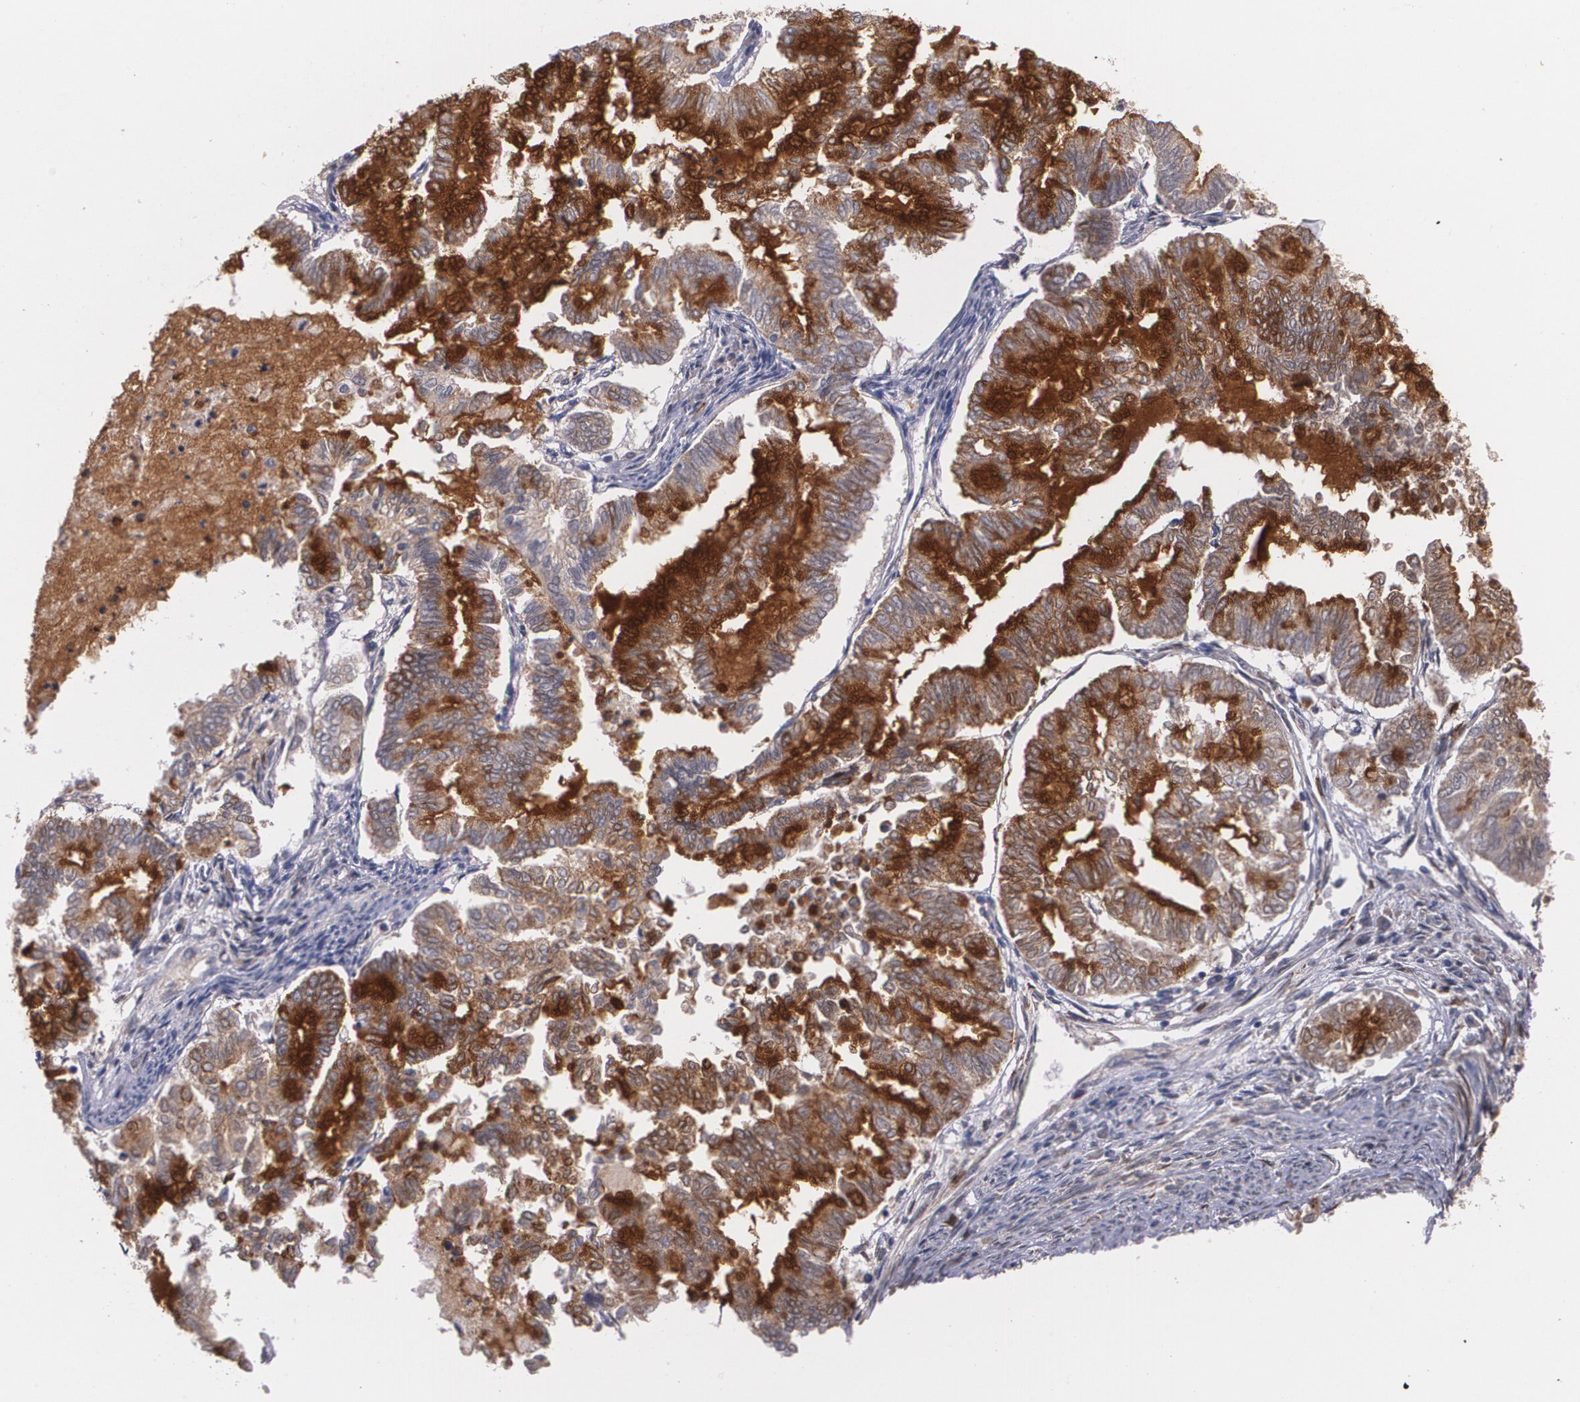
{"staining": {"intensity": "strong", "quantity": ">75%", "location": "cytoplasmic/membranous"}, "tissue": "endometrial cancer", "cell_type": "Tumor cells", "image_type": "cancer", "snomed": [{"axis": "morphology", "description": "Adenocarcinoma, NOS"}, {"axis": "topography", "description": "Endometrium"}], "caption": "Protein positivity by immunohistochemistry exhibits strong cytoplasmic/membranous staining in about >75% of tumor cells in endometrial cancer.", "gene": "IFNGR2", "patient": {"sex": "female", "age": 79}}